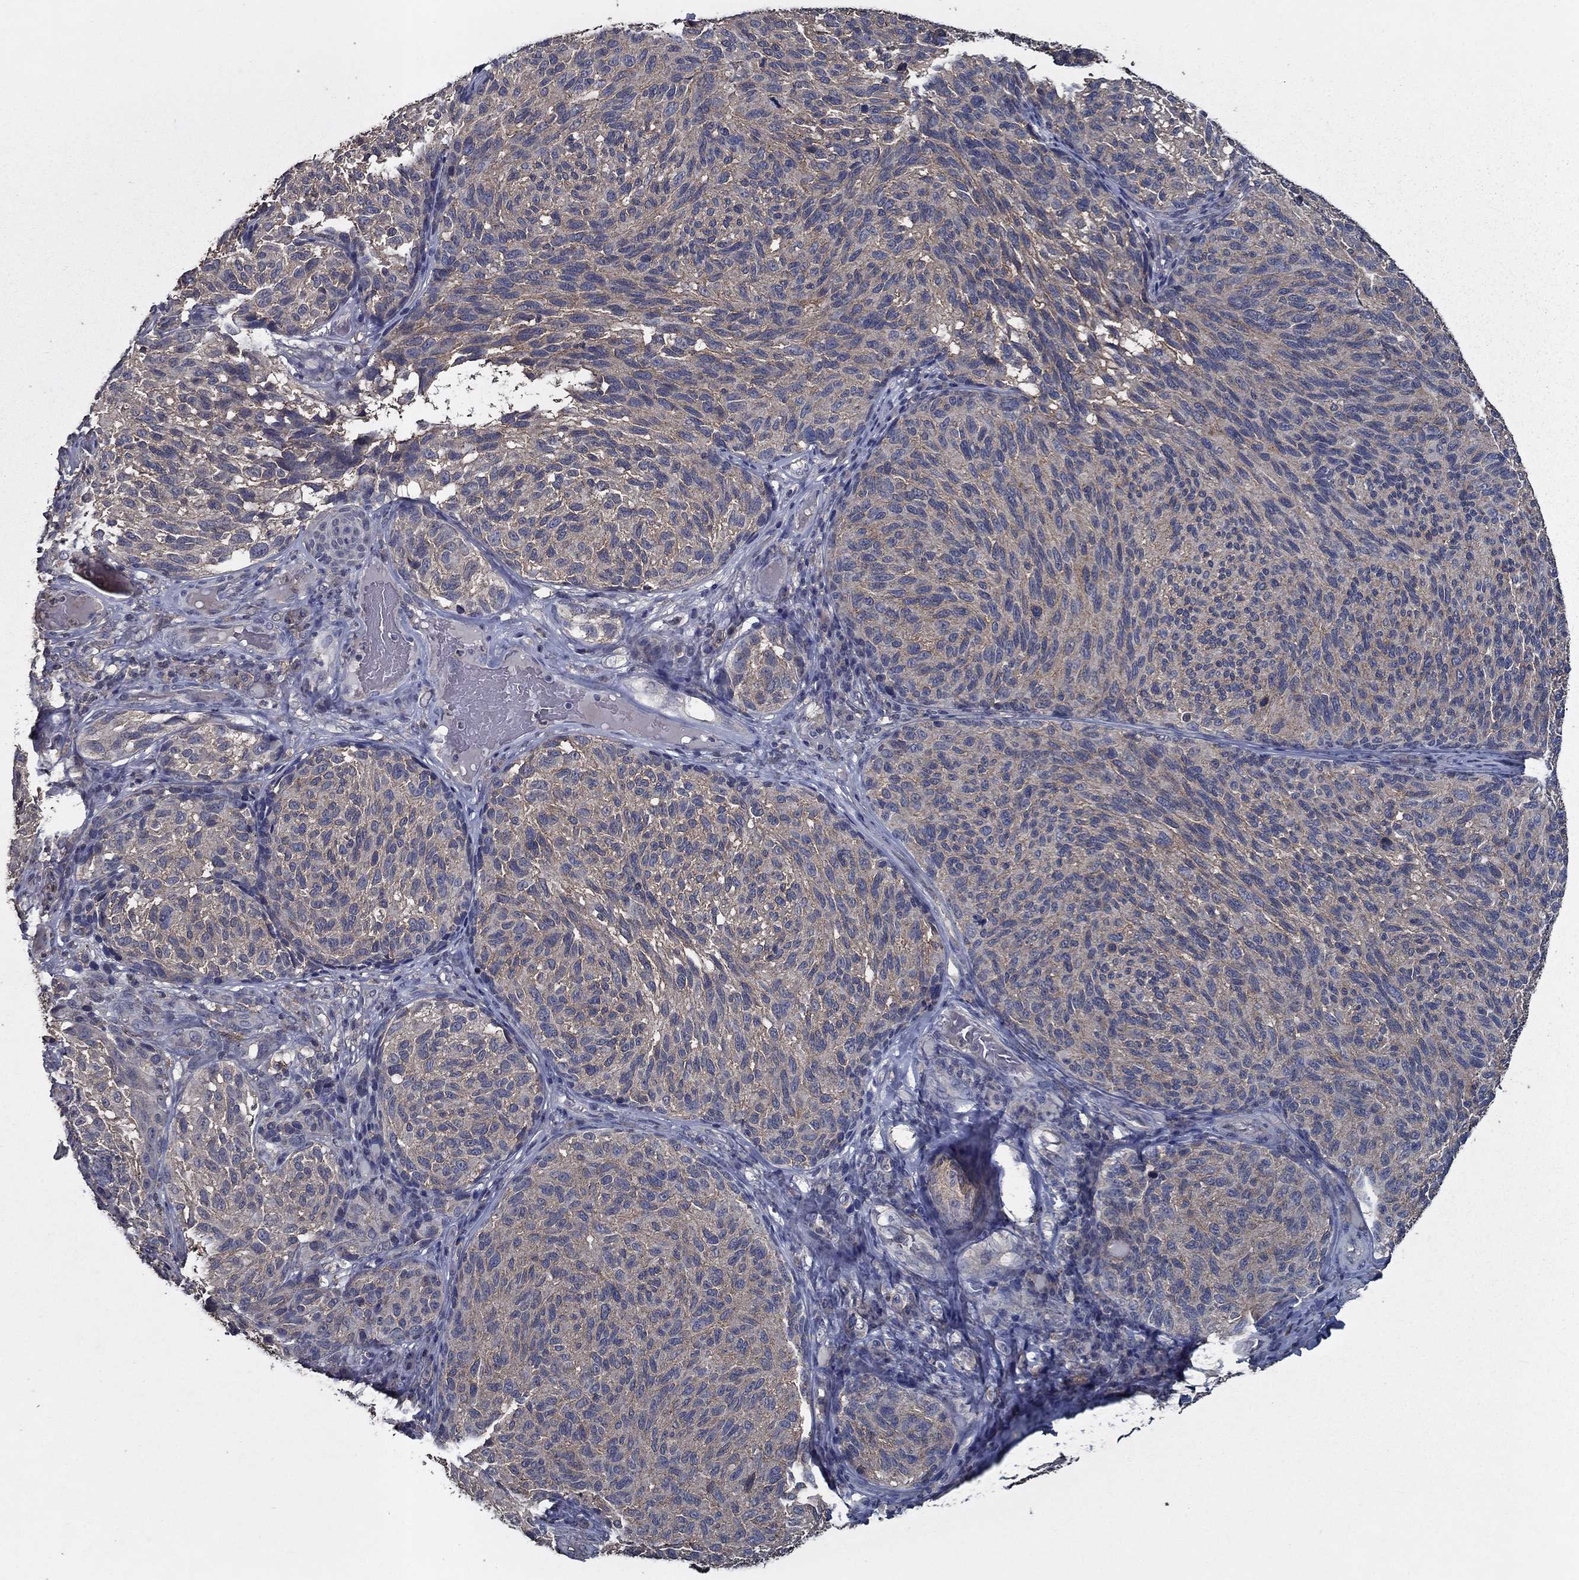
{"staining": {"intensity": "weak", "quantity": "25%-75%", "location": "cytoplasmic/membranous"}, "tissue": "melanoma", "cell_type": "Tumor cells", "image_type": "cancer", "snomed": [{"axis": "morphology", "description": "Malignant melanoma, NOS"}, {"axis": "topography", "description": "Skin"}], "caption": "Weak cytoplasmic/membranous protein staining is appreciated in about 25%-75% of tumor cells in melanoma.", "gene": "SLC44A1", "patient": {"sex": "female", "age": 73}}